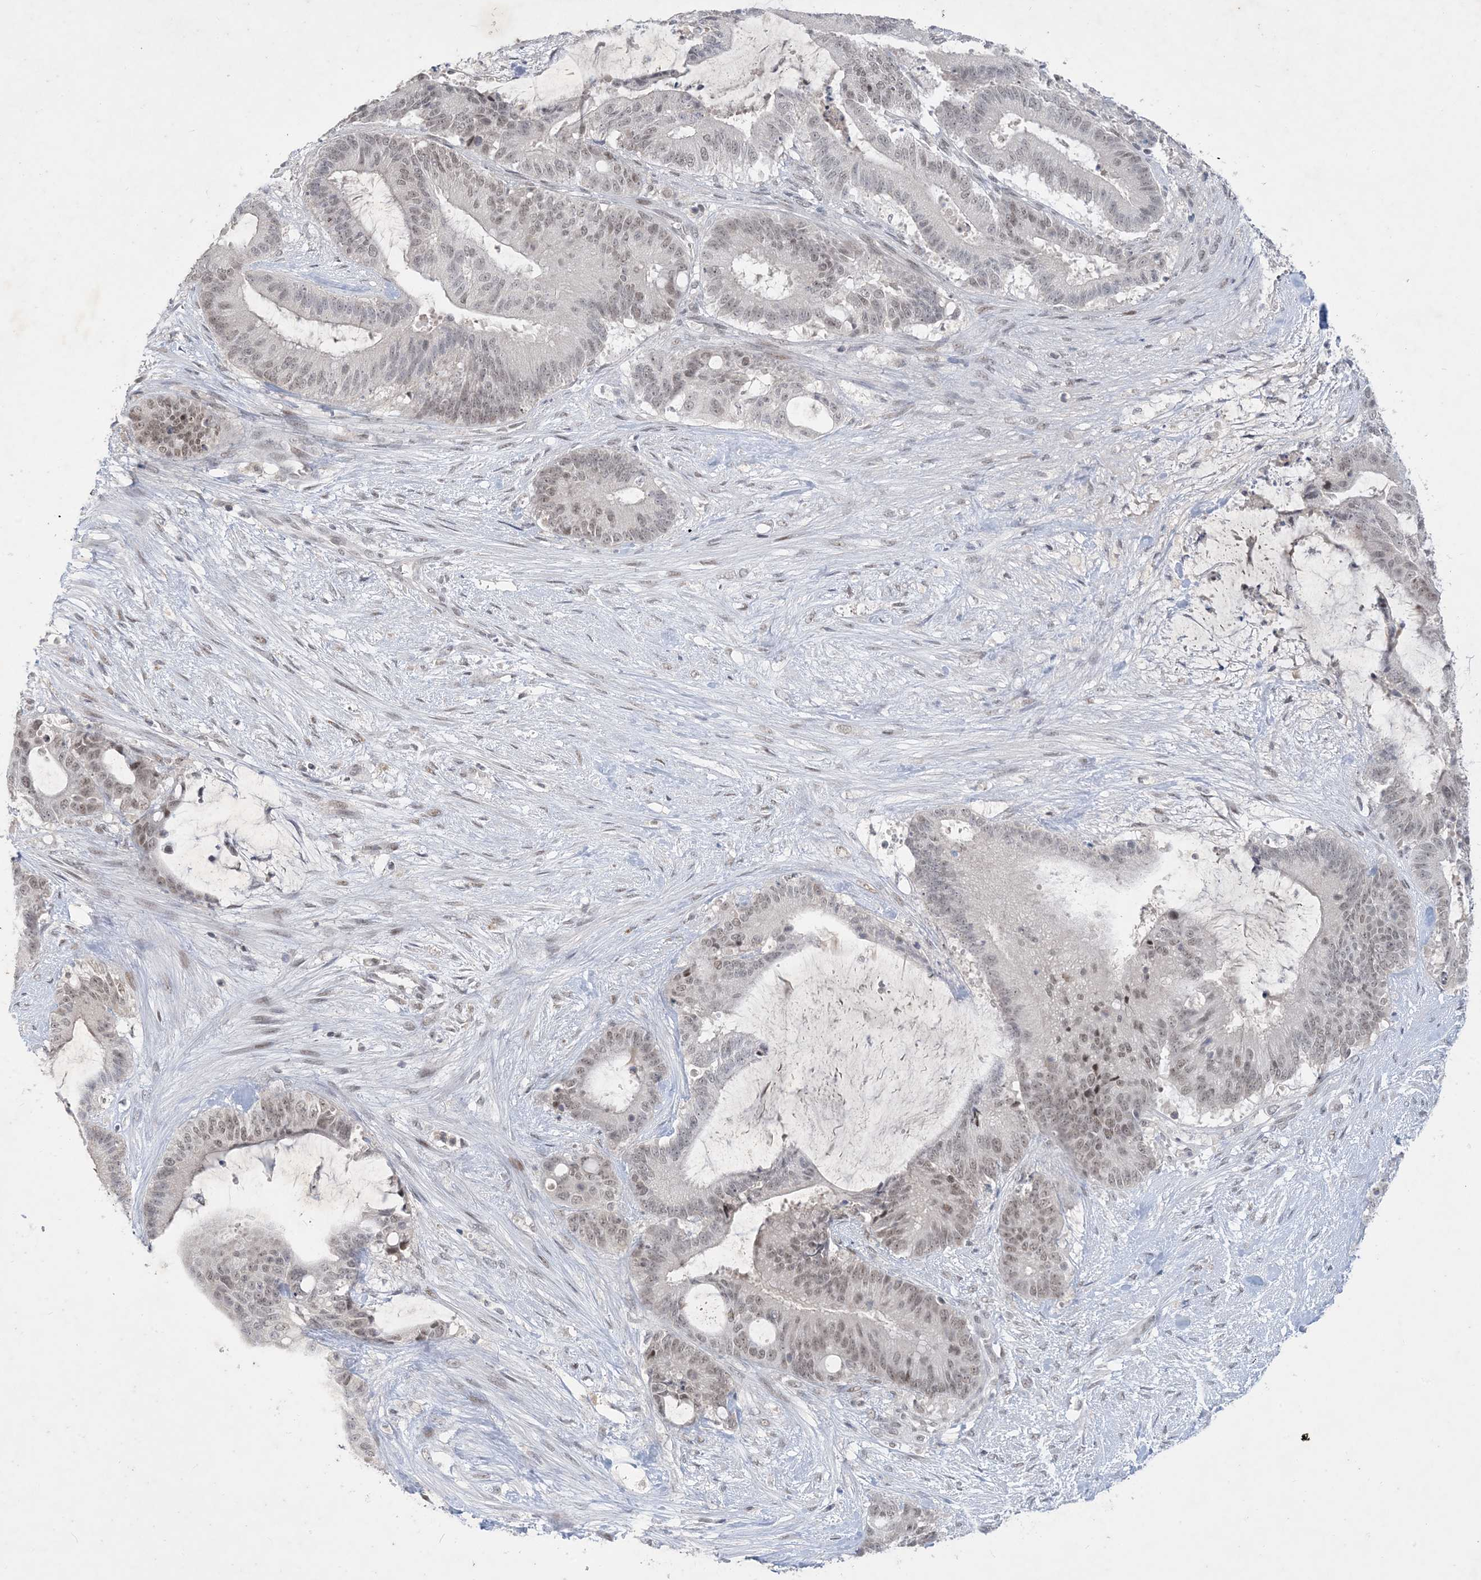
{"staining": {"intensity": "weak", "quantity": ">75%", "location": "nuclear"}, "tissue": "liver cancer", "cell_type": "Tumor cells", "image_type": "cancer", "snomed": [{"axis": "morphology", "description": "Normal tissue, NOS"}, {"axis": "morphology", "description": "Cholangiocarcinoma"}, {"axis": "topography", "description": "Liver"}, {"axis": "topography", "description": "Peripheral nerve tissue"}], "caption": "Liver cholangiocarcinoma was stained to show a protein in brown. There is low levels of weak nuclear staining in about >75% of tumor cells.", "gene": "ZNF674", "patient": {"sex": "female", "age": 73}}